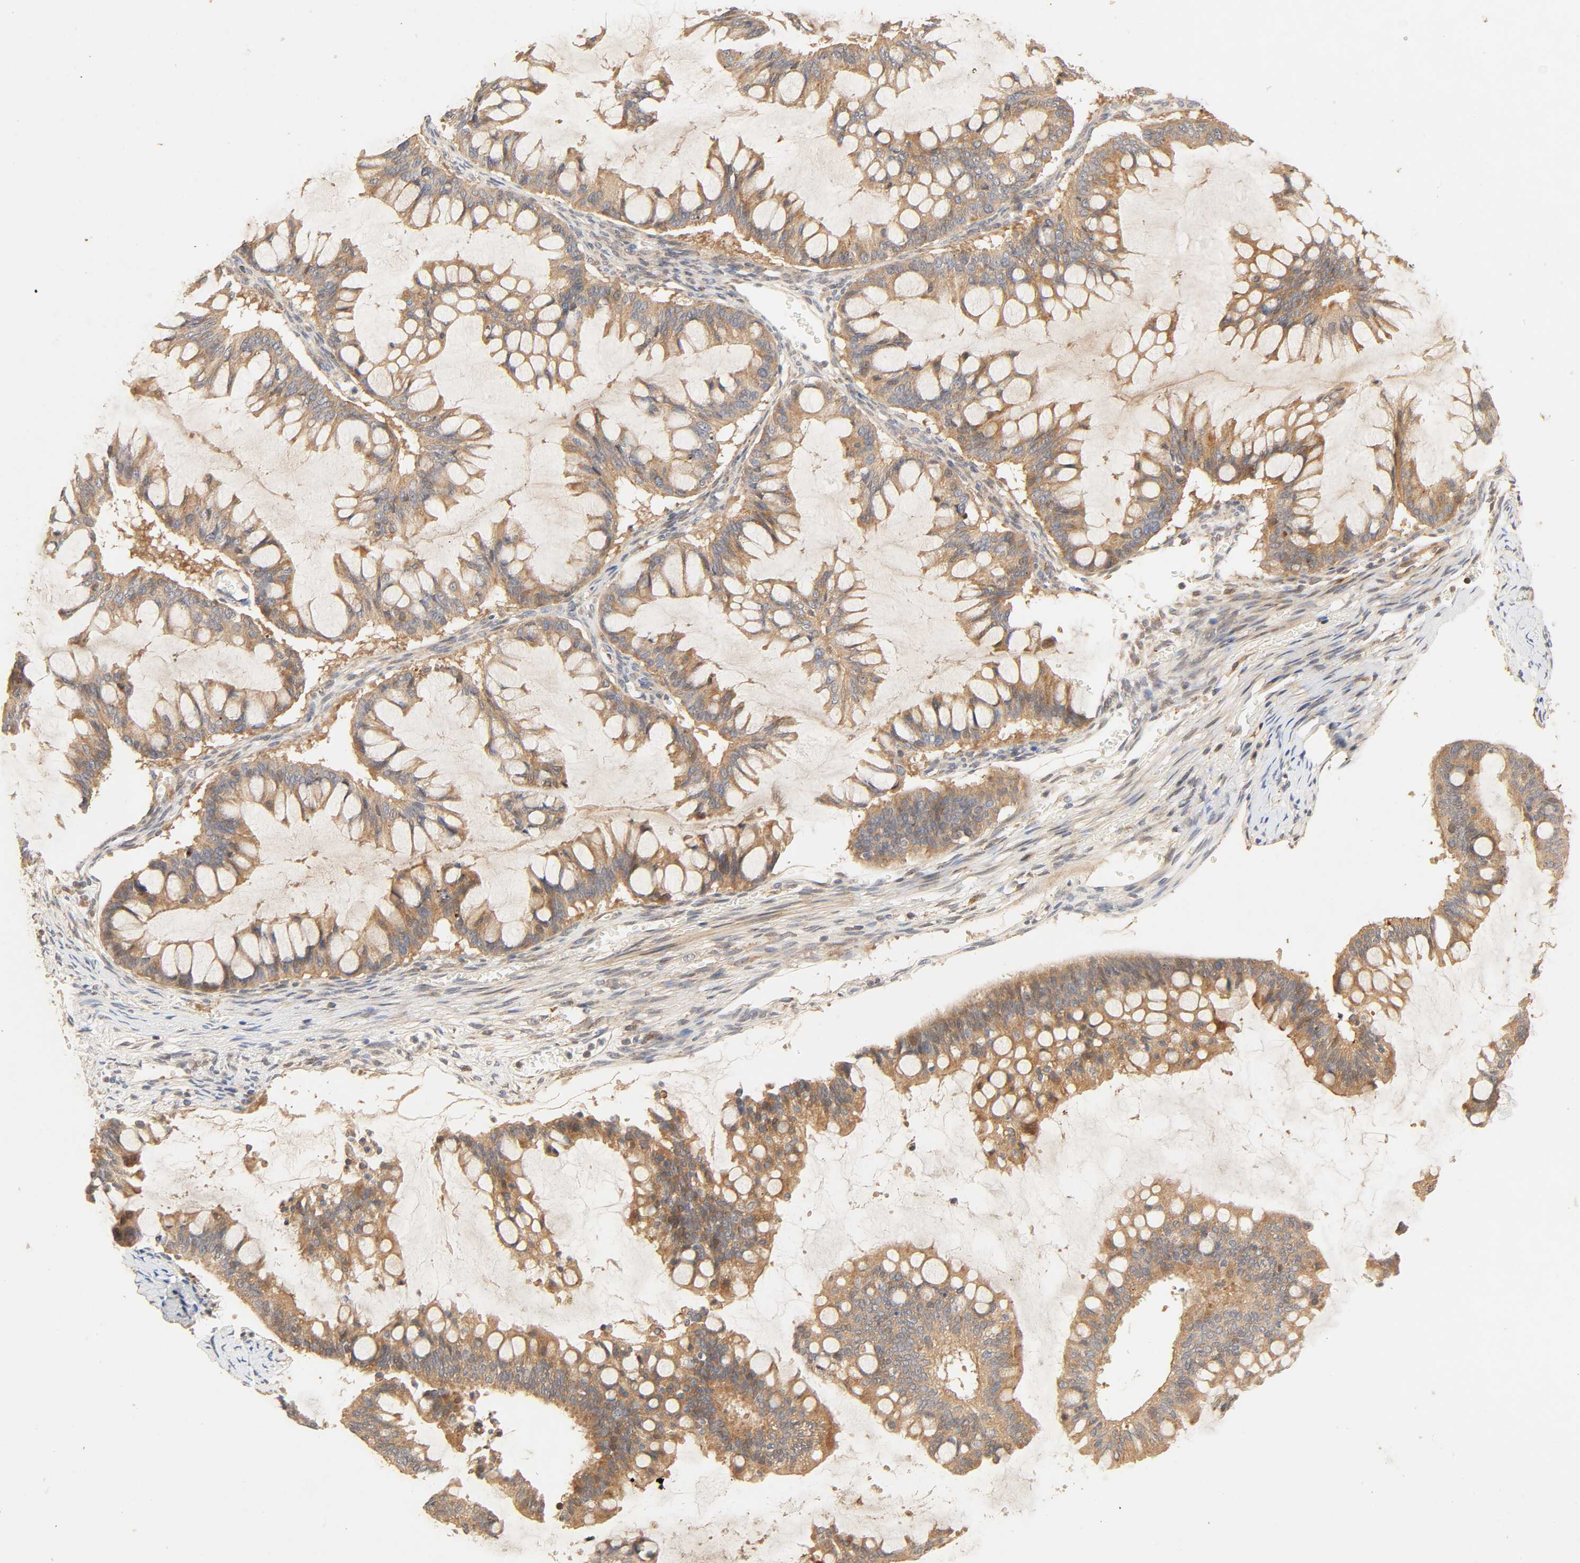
{"staining": {"intensity": "moderate", "quantity": ">75%", "location": "cytoplasmic/membranous"}, "tissue": "ovarian cancer", "cell_type": "Tumor cells", "image_type": "cancer", "snomed": [{"axis": "morphology", "description": "Cystadenocarcinoma, mucinous, NOS"}, {"axis": "topography", "description": "Ovary"}], "caption": "Tumor cells exhibit medium levels of moderate cytoplasmic/membranous positivity in about >75% of cells in human ovarian cancer.", "gene": "MAPK6", "patient": {"sex": "female", "age": 73}}